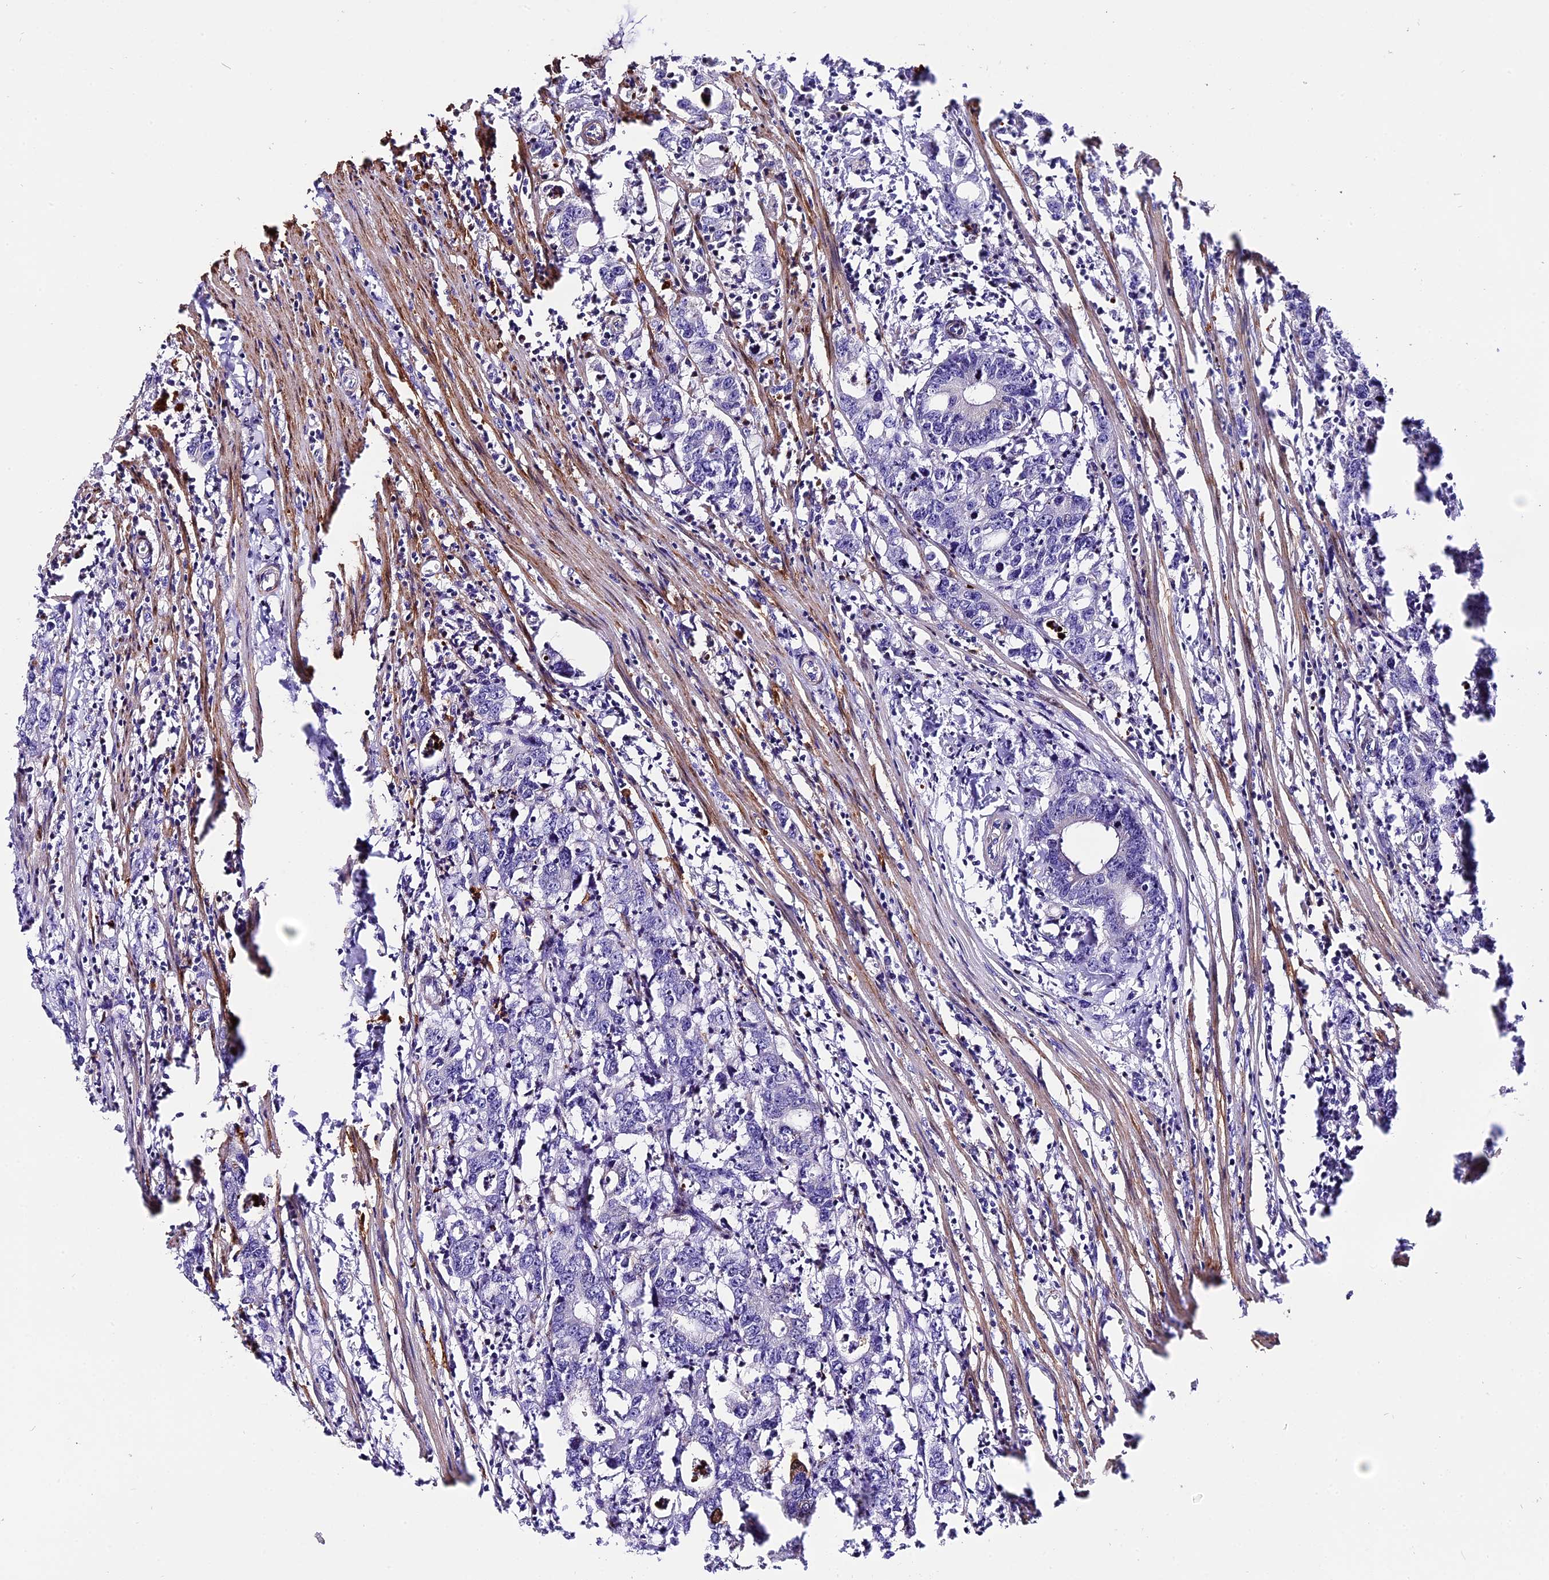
{"staining": {"intensity": "negative", "quantity": "none", "location": "none"}, "tissue": "colorectal cancer", "cell_type": "Tumor cells", "image_type": "cancer", "snomed": [{"axis": "morphology", "description": "Adenocarcinoma, NOS"}, {"axis": "topography", "description": "Colon"}], "caption": "Adenocarcinoma (colorectal) was stained to show a protein in brown. There is no significant positivity in tumor cells.", "gene": "MAP3K7CL", "patient": {"sex": "female", "age": 75}}